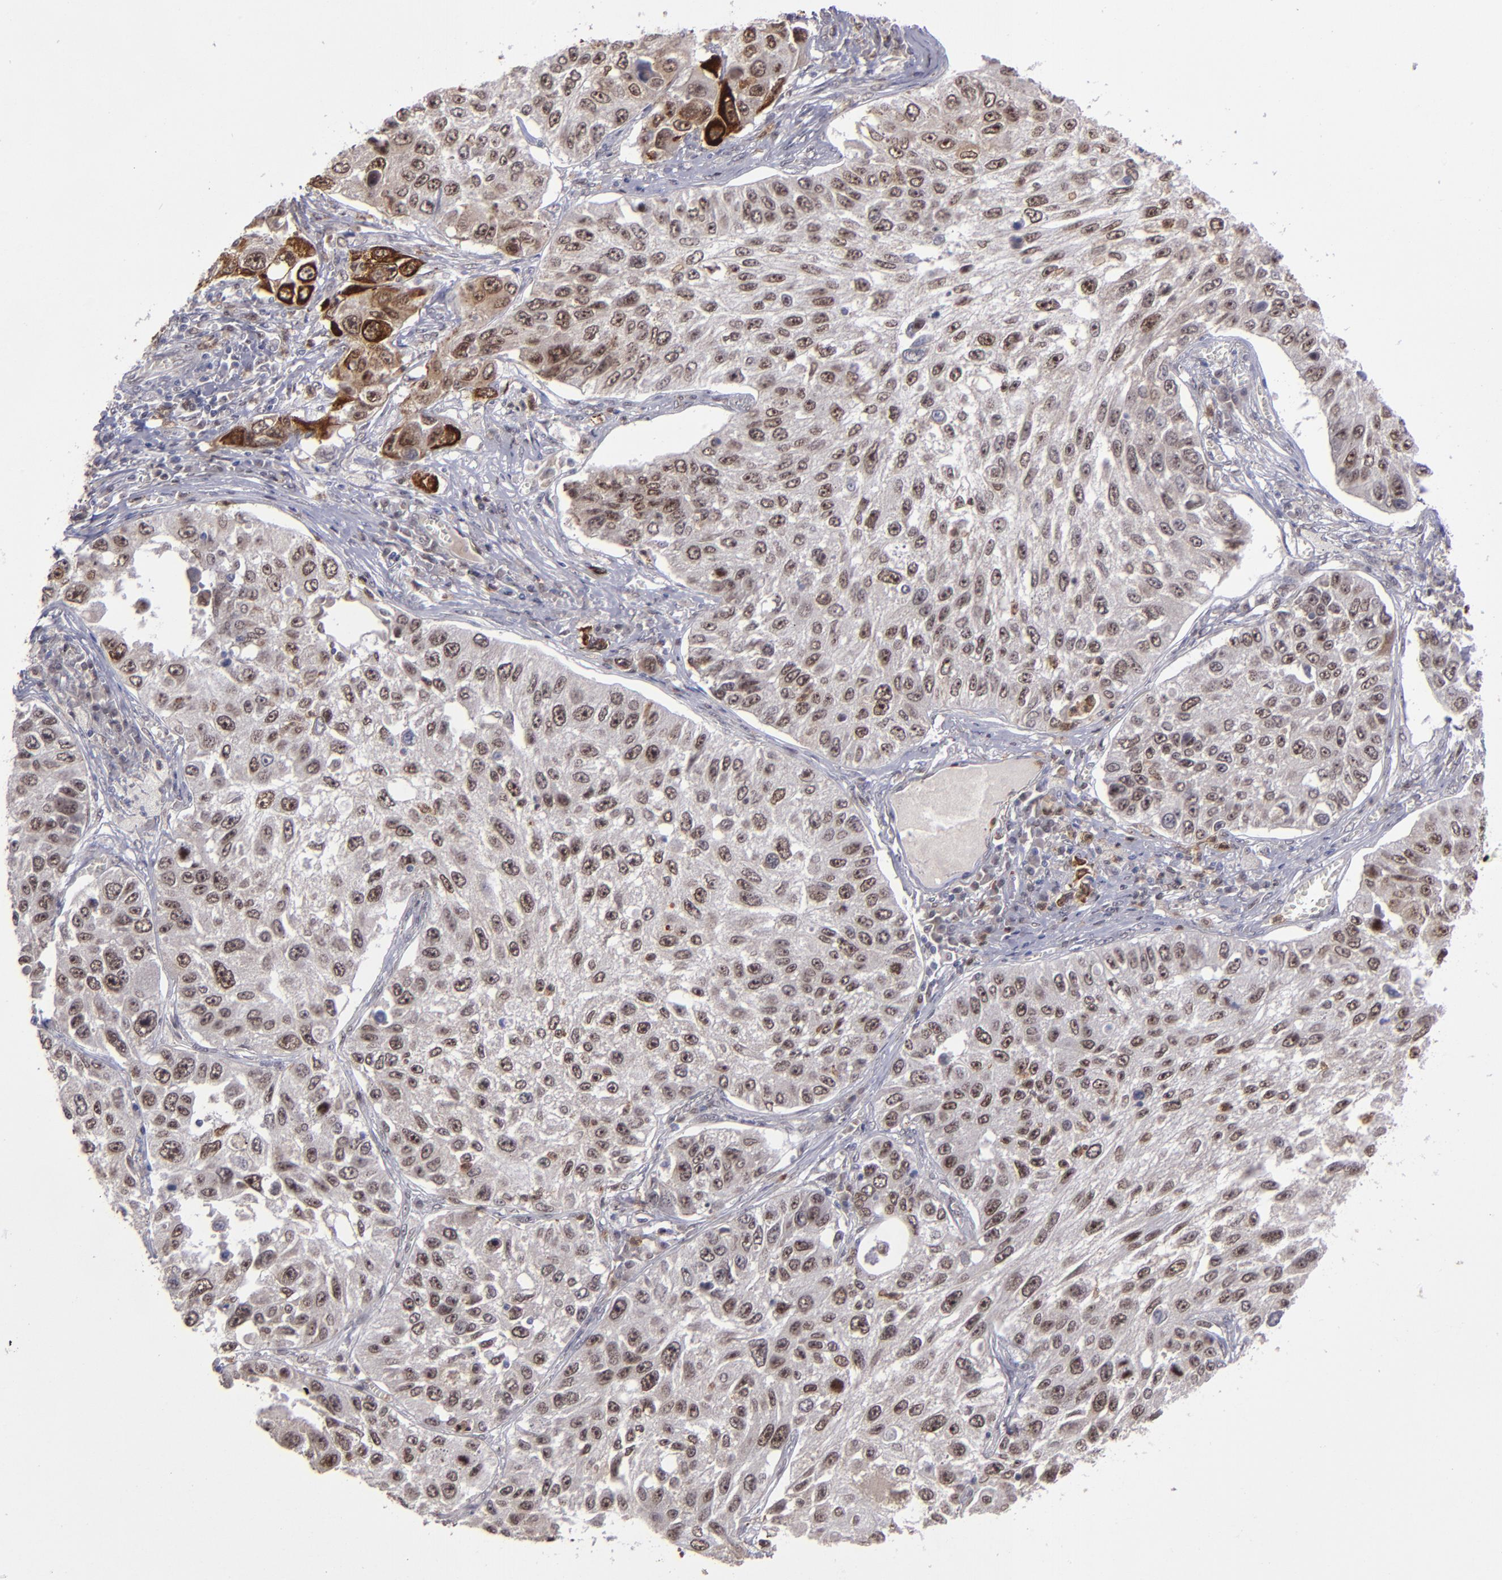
{"staining": {"intensity": "moderate", "quantity": ">75%", "location": "nuclear"}, "tissue": "lung cancer", "cell_type": "Tumor cells", "image_type": "cancer", "snomed": [{"axis": "morphology", "description": "Squamous cell carcinoma, NOS"}, {"axis": "topography", "description": "Lung"}], "caption": "The immunohistochemical stain highlights moderate nuclear staining in tumor cells of squamous cell carcinoma (lung) tissue.", "gene": "RREB1", "patient": {"sex": "male", "age": 71}}